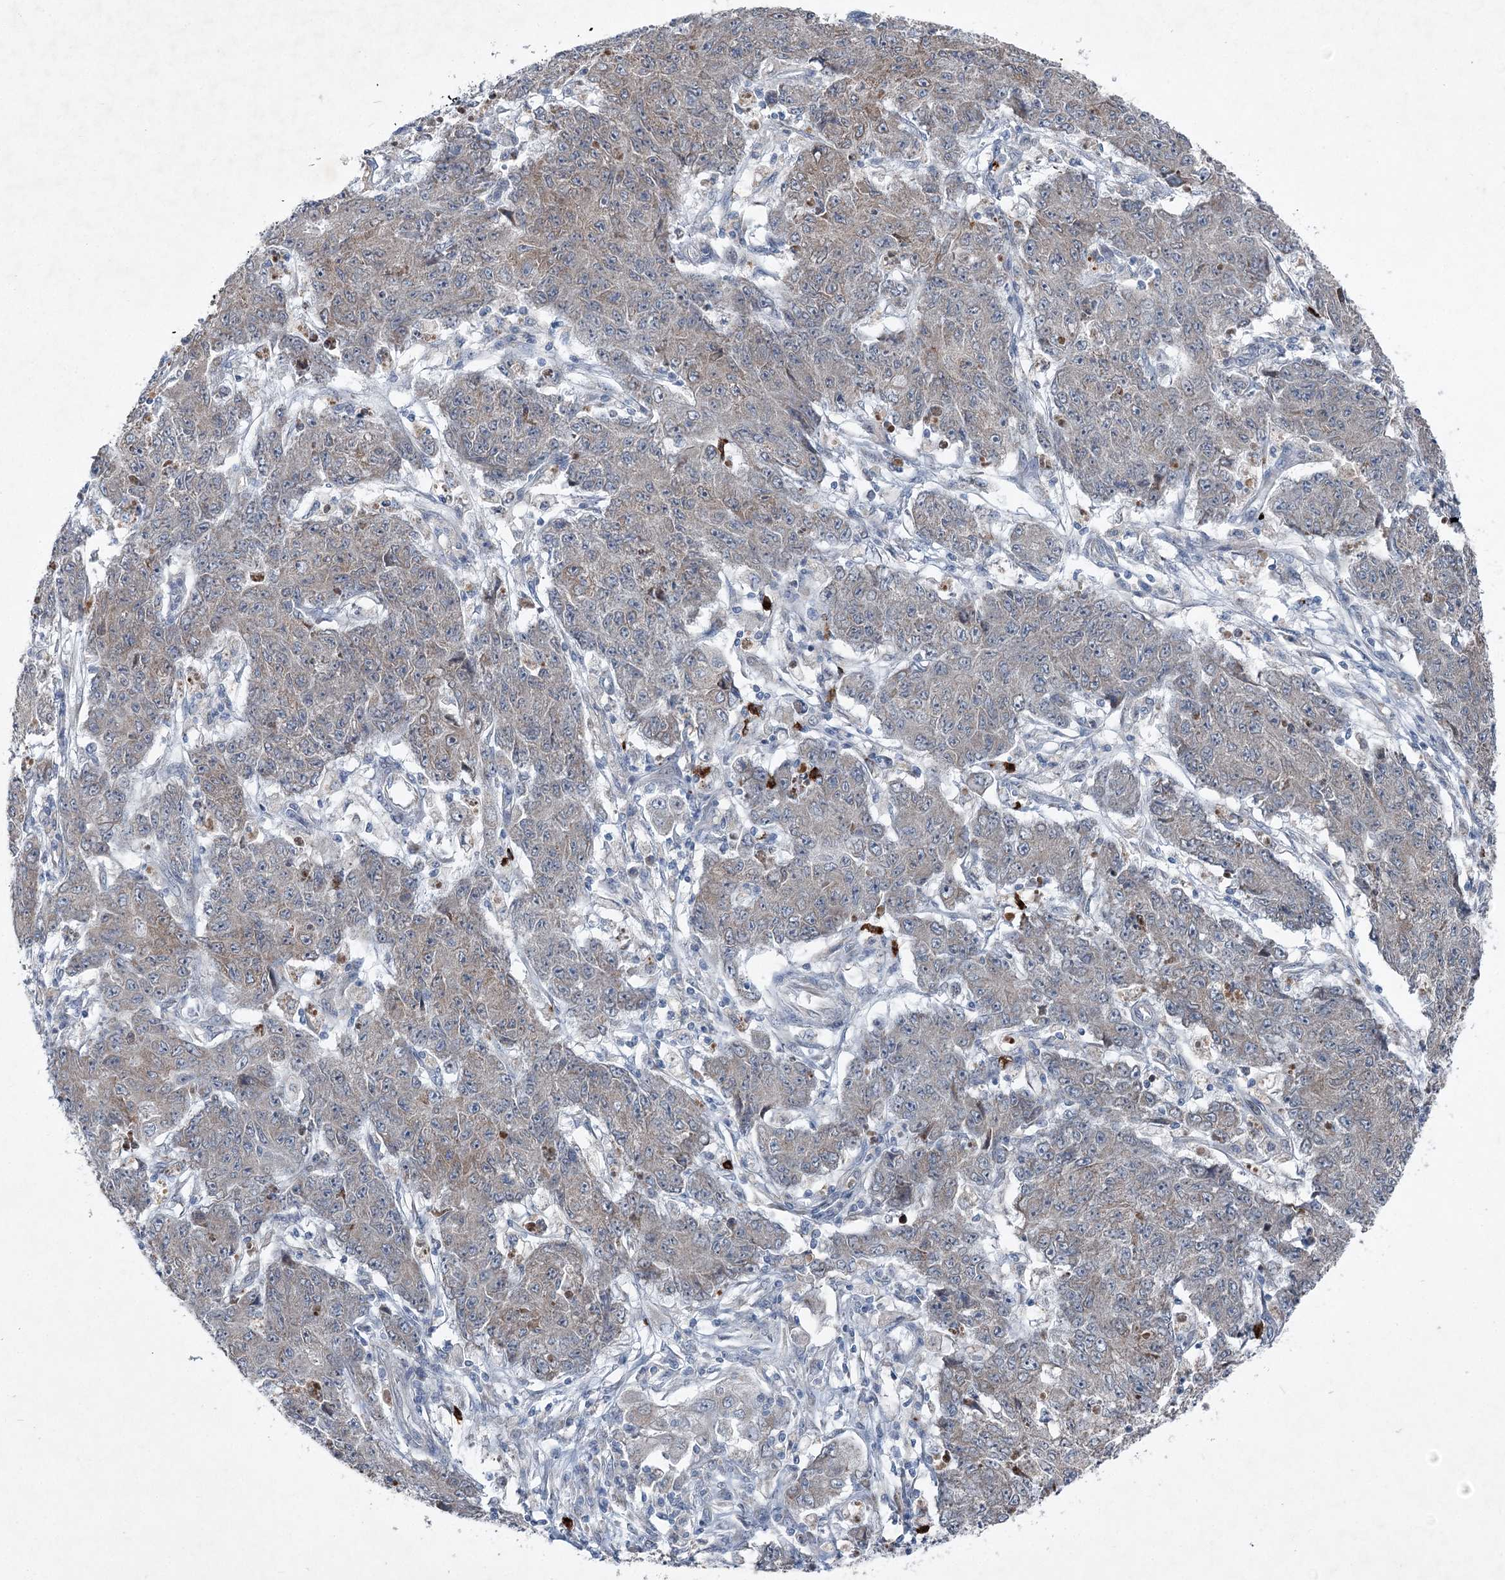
{"staining": {"intensity": "weak", "quantity": "<25%", "location": "cytoplasmic/membranous"}, "tissue": "ovarian cancer", "cell_type": "Tumor cells", "image_type": "cancer", "snomed": [{"axis": "morphology", "description": "Carcinoma, endometroid"}, {"axis": "topography", "description": "Ovary"}], "caption": "IHC of ovarian cancer demonstrates no positivity in tumor cells.", "gene": "PLA2G12A", "patient": {"sex": "female", "age": 42}}